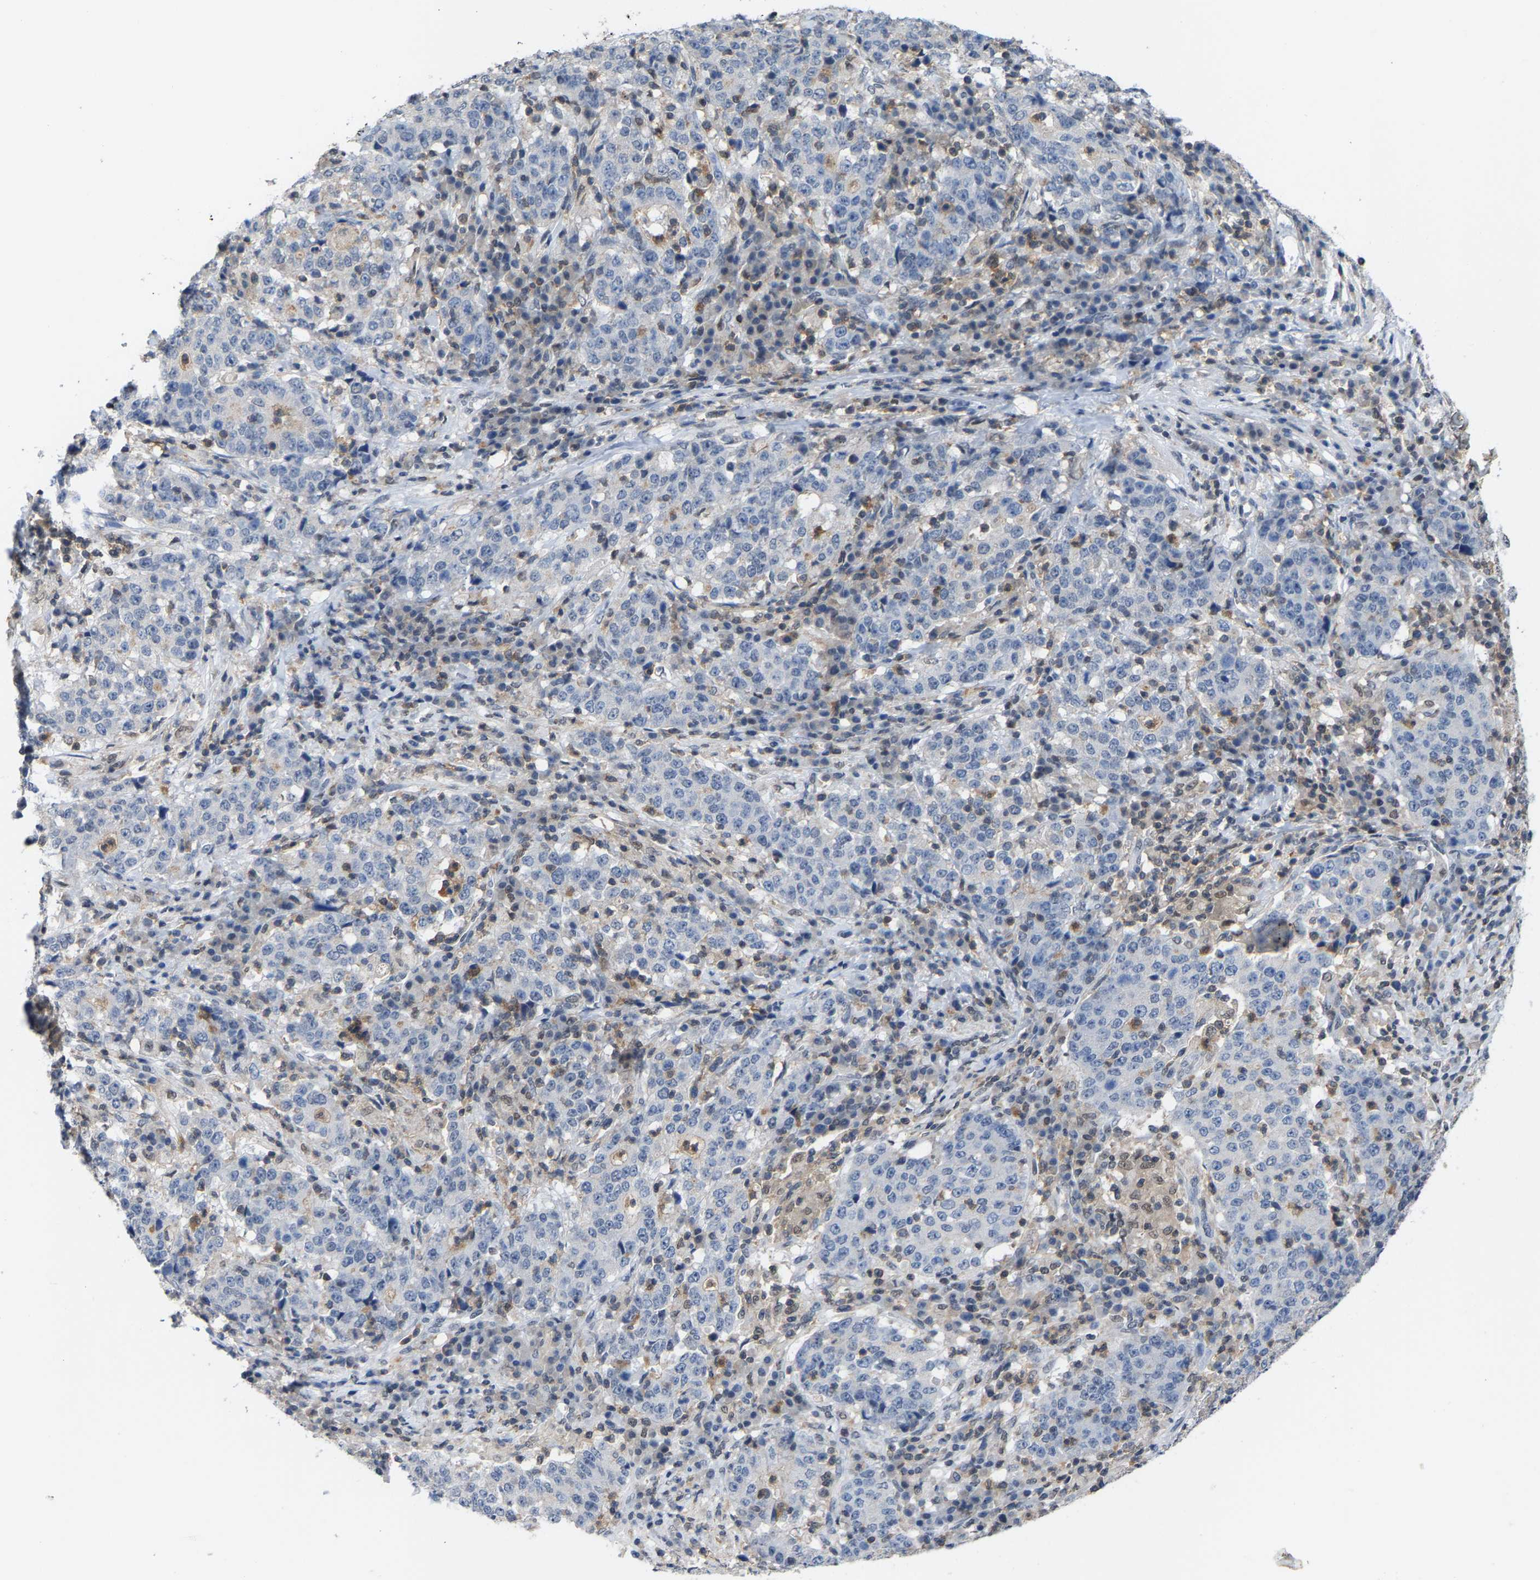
{"staining": {"intensity": "negative", "quantity": "none", "location": "none"}, "tissue": "stomach cancer", "cell_type": "Tumor cells", "image_type": "cancer", "snomed": [{"axis": "morphology", "description": "Adenocarcinoma, NOS"}, {"axis": "topography", "description": "Stomach"}], "caption": "DAB (3,3'-diaminobenzidine) immunohistochemical staining of stomach adenocarcinoma shows no significant positivity in tumor cells. (Stains: DAB (3,3'-diaminobenzidine) IHC with hematoxylin counter stain, Microscopy: brightfield microscopy at high magnification).", "gene": "FGD3", "patient": {"sex": "male", "age": 59}}